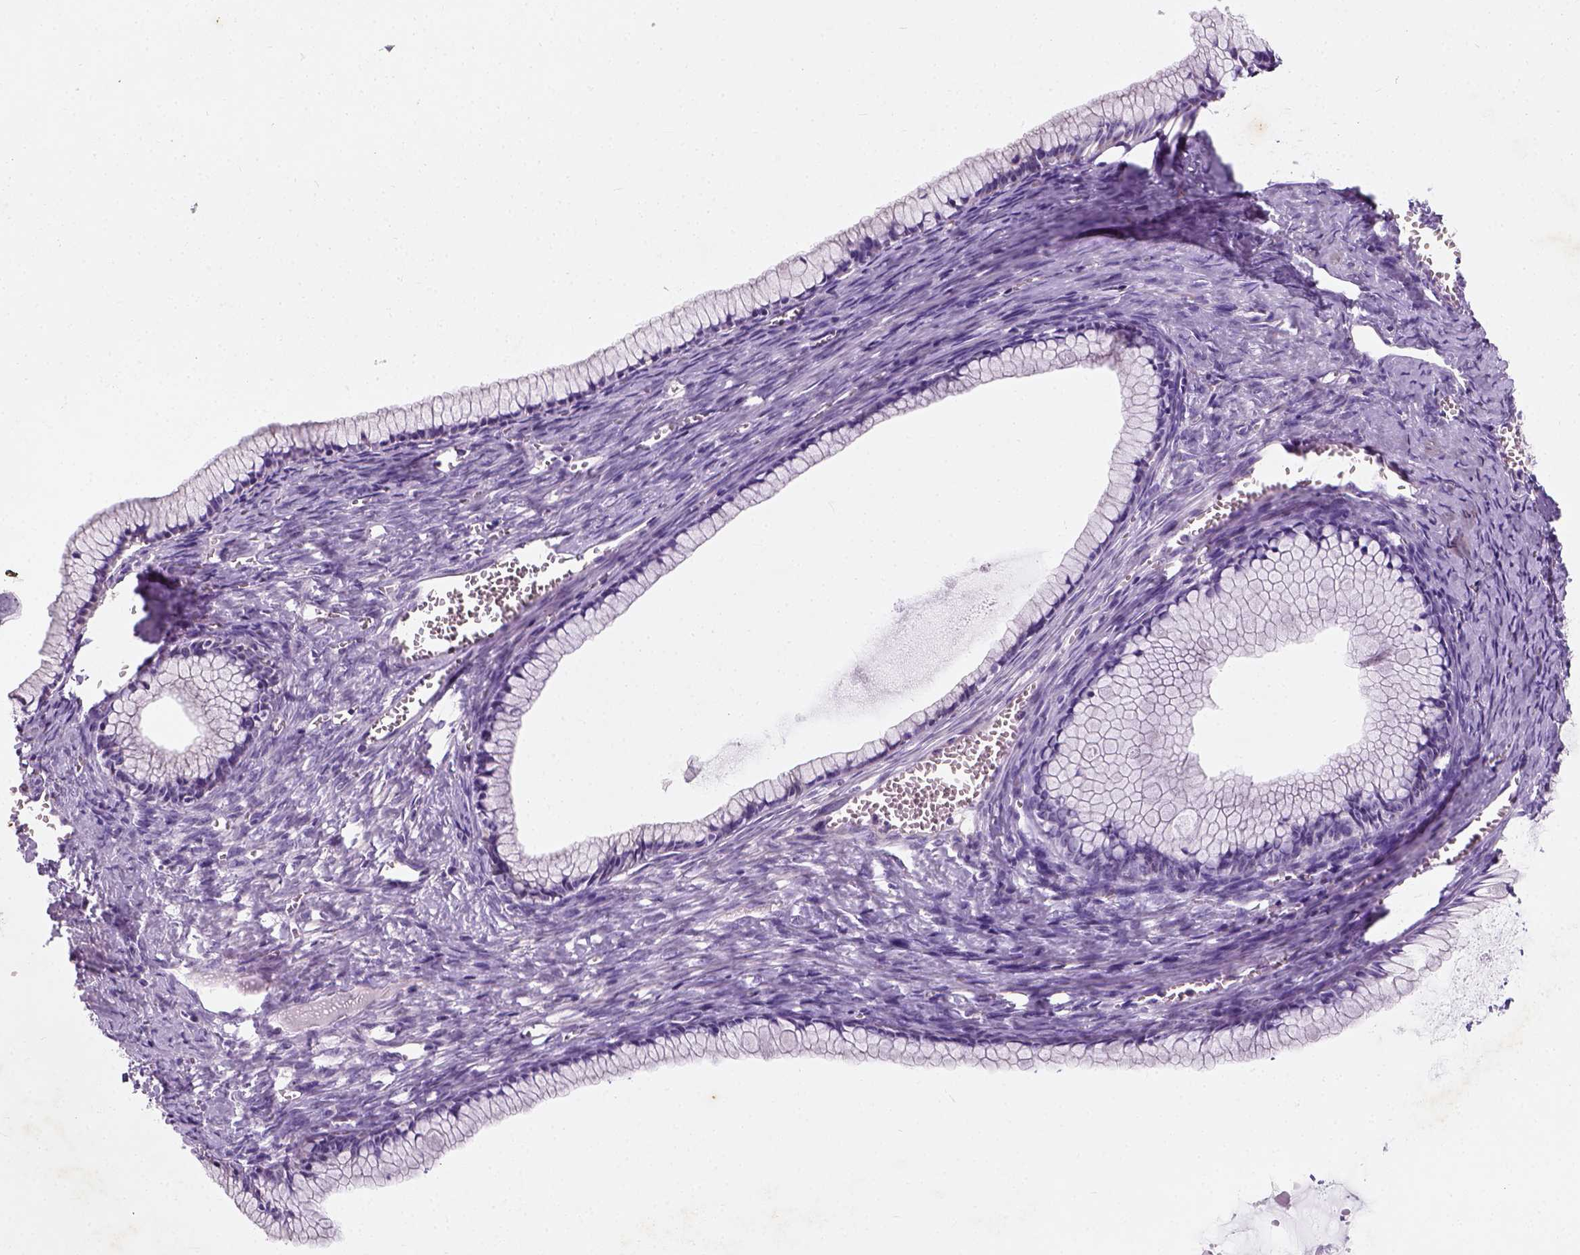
{"staining": {"intensity": "negative", "quantity": "none", "location": "none"}, "tissue": "ovarian cancer", "cell_type": "Tumor cells", "image_type": "cancer", "snomed": [{"axis": "morphology", "description": "Cystadenocarcinoma, mucinous, NOS"}, {"axis": "topography", "description": "Ovary"}], "caption": "An image of mucinous cystadenocarcinoma (ovarian) stained for a protein shows no brown staining in tumor cells.", "gene": "CHODL", "patient": {"sex": "female", "age": 41}}